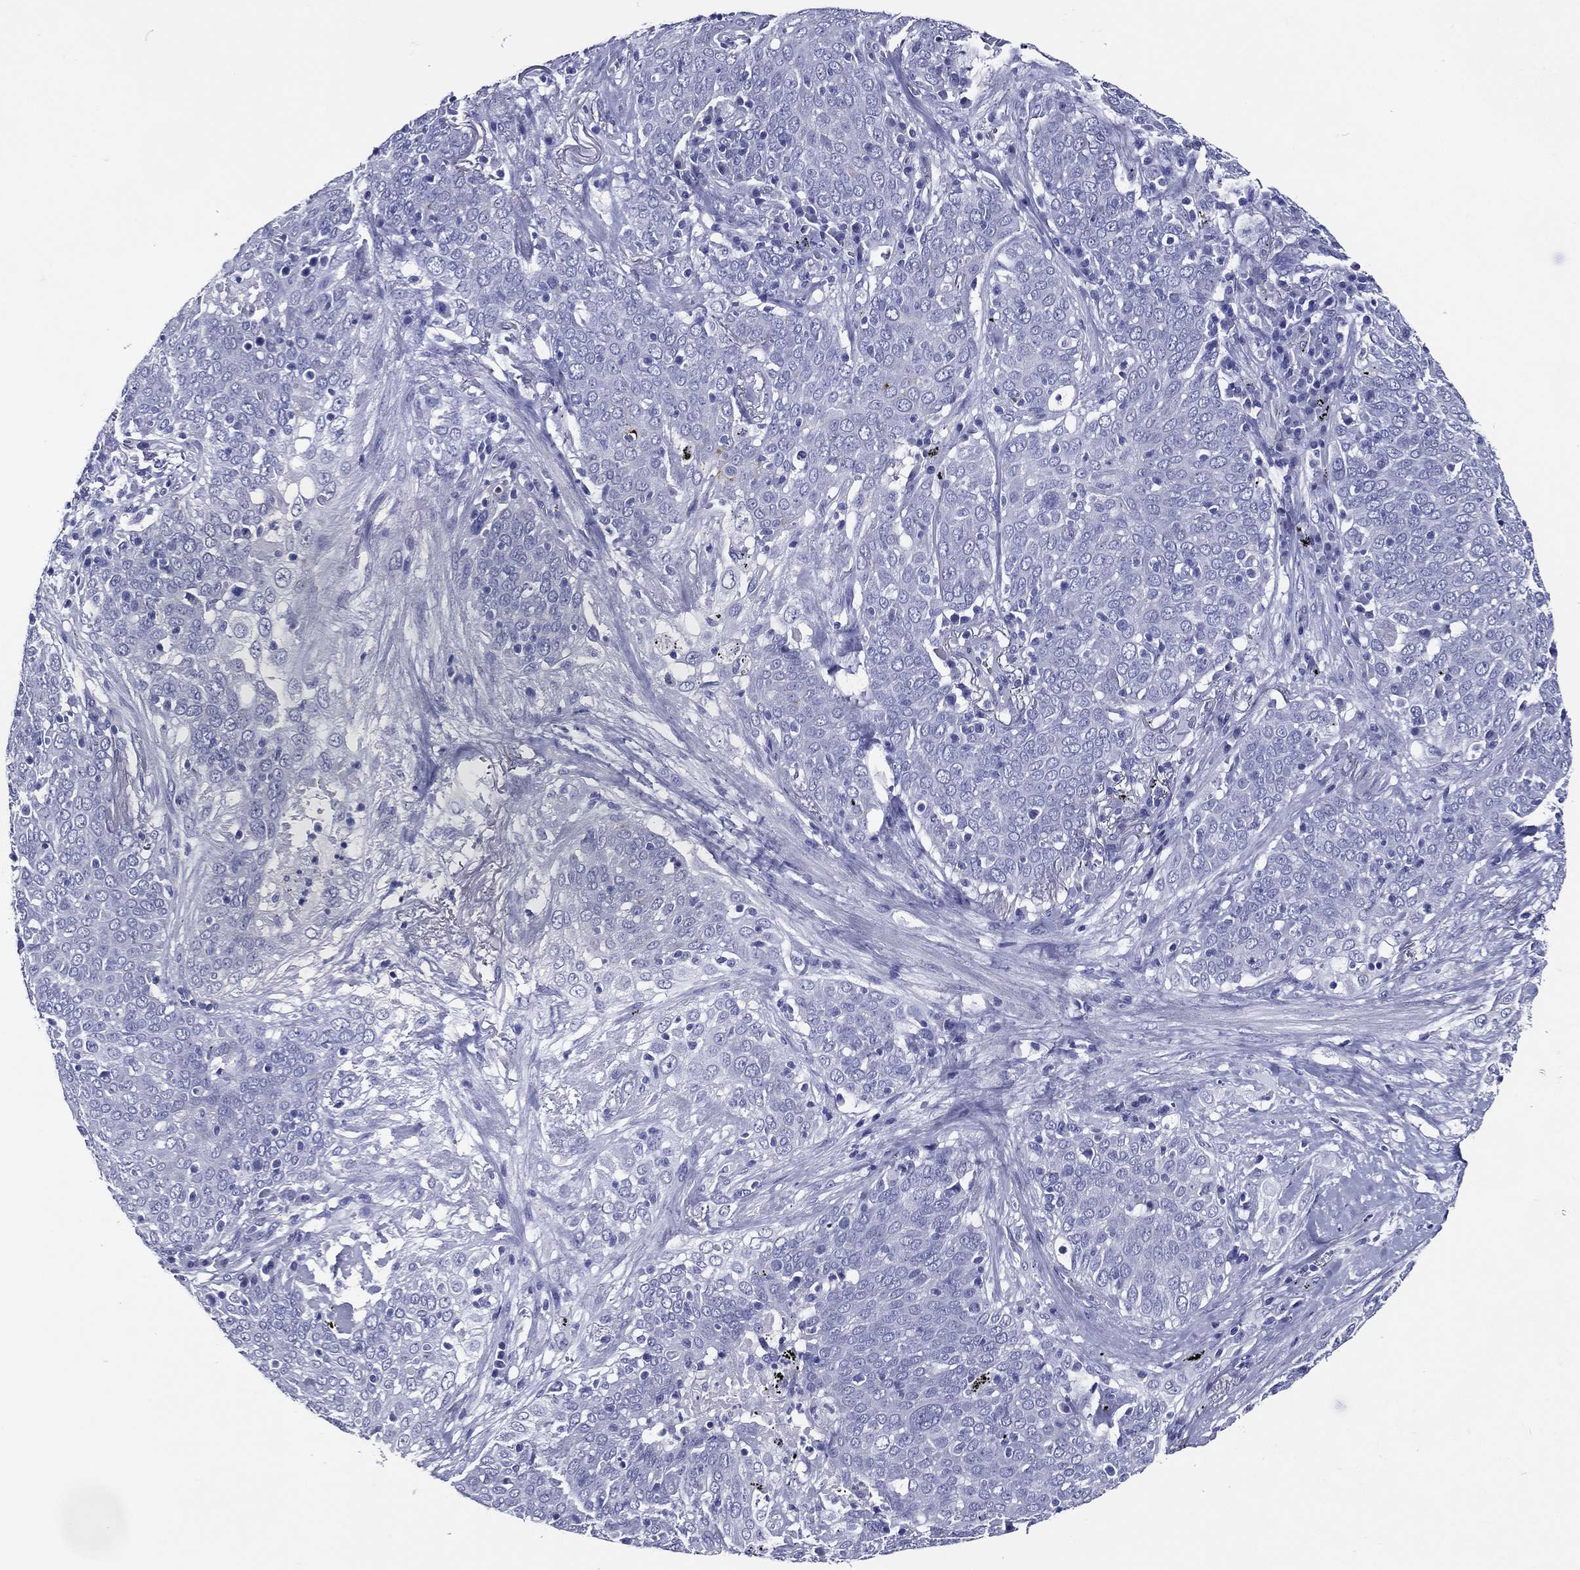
{"staining": {"intensity": "negative", "quantity": "none", "location": "none"}, "tissue": "lung cancer", "cell_type": "Tumor cells", "image_type": "cancer", "snomed": [{"axis": "morphology", "description": "Squamous cell carcinoma, NOS"}, {"axis": "topography", "description": "Lung"}], "caption": "Tumor cells show no significant protein staining in lung squamous cell carcinoma.", "gene": "ACE2", "patient": {"sex": "male", "age": 82}}